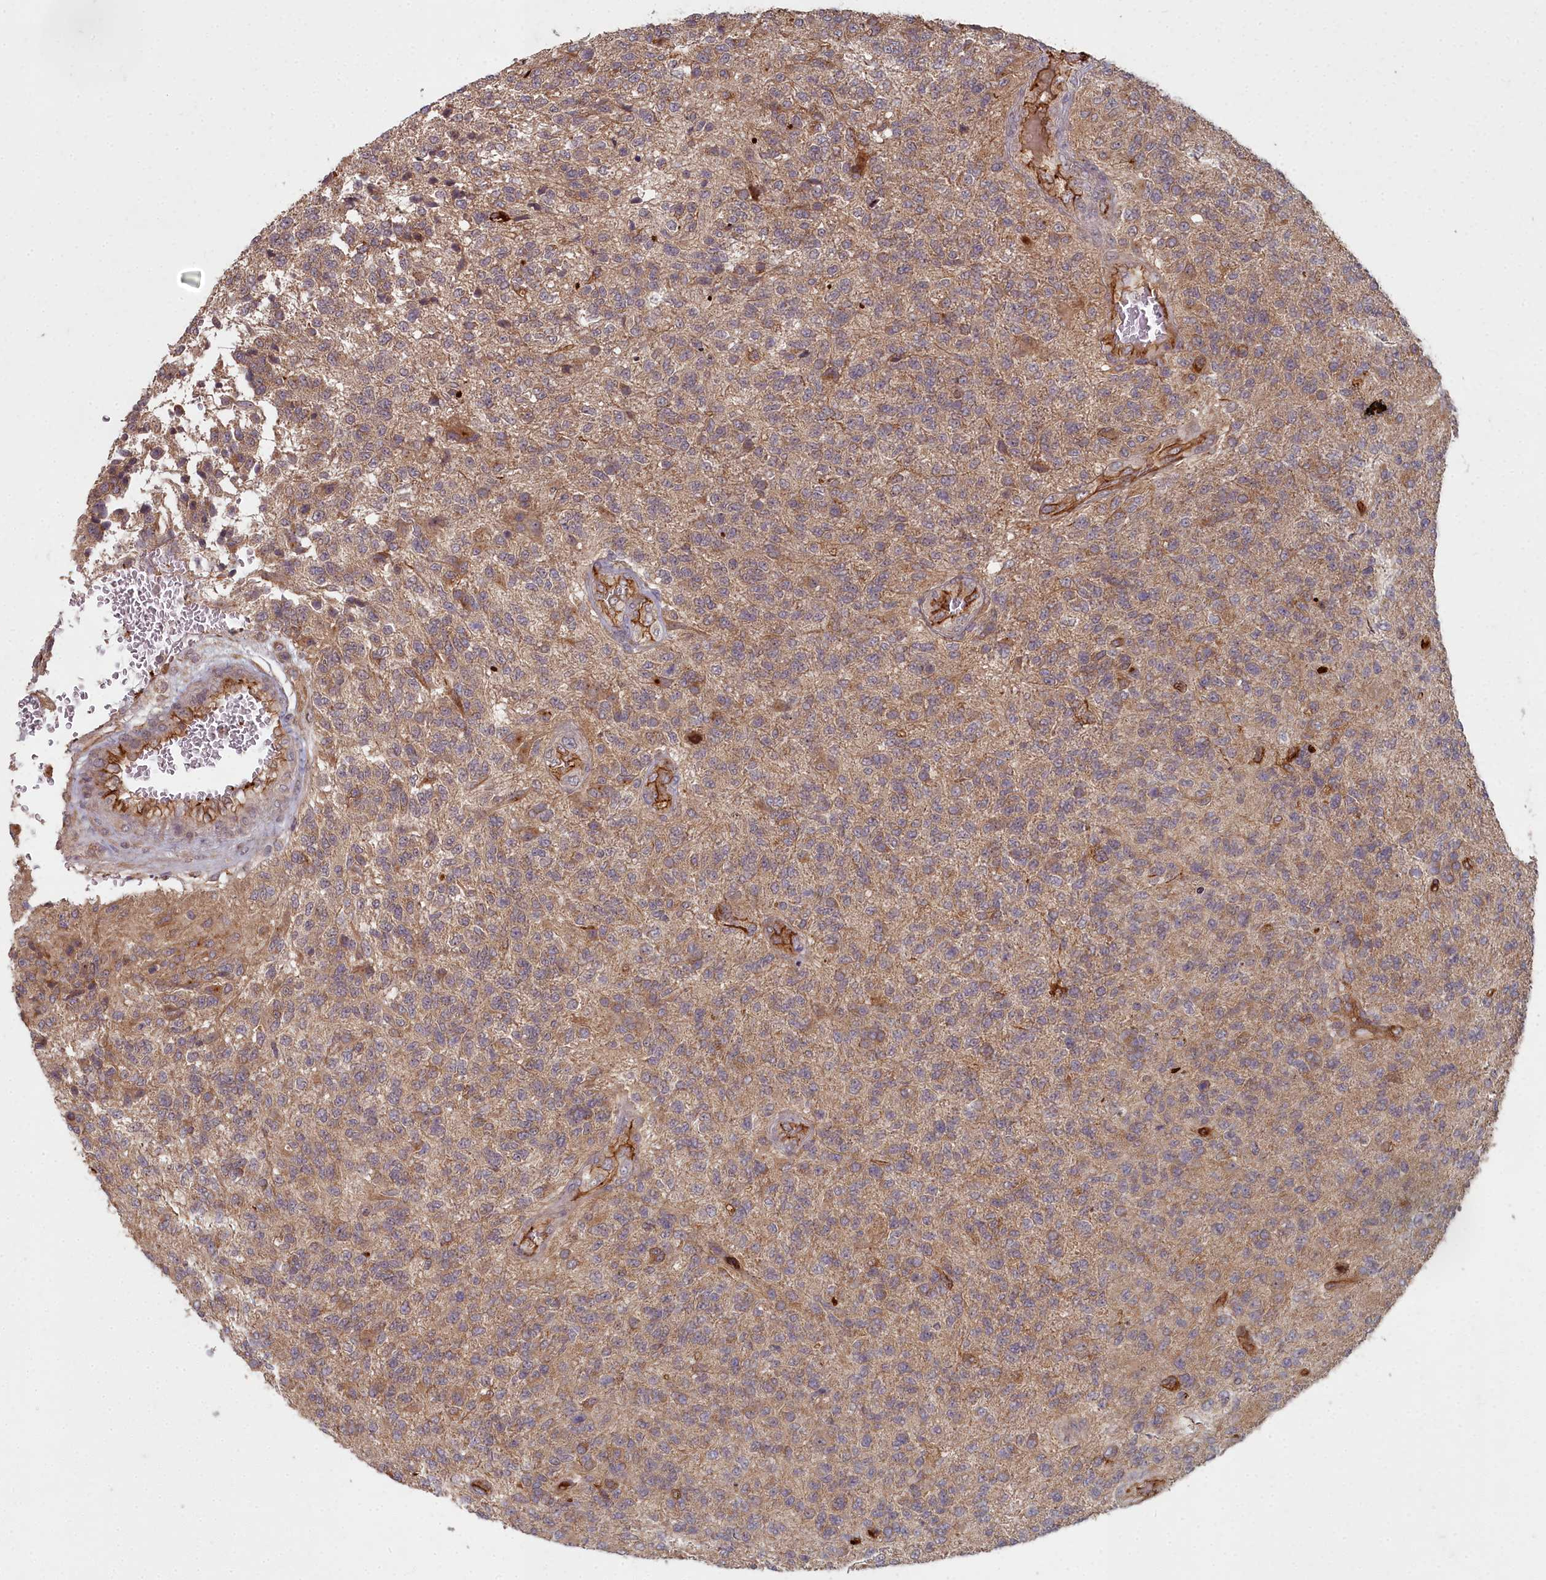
{"staining": {"intensity": "weak", "quantity": ">75%", "location": "cytoplasmic/membranous"}, "tissue": "glioma", "cell_type": "Tumor cells", "image_type": "cancer", "snomed": [{"axis": "morphology", "description": "Glioma, malignant, High grade"}, {"axis": "topography", "description": "Brain"}], "caption": "Immunohistochemical staining of human malignant glioma (high-grade) demonstrates low levels of weak cytoplasmic/membranous positivity in about >75% of tumor cells.", "gene": "TSPYL4", "patient": {"sex": "male", "age": 56}}